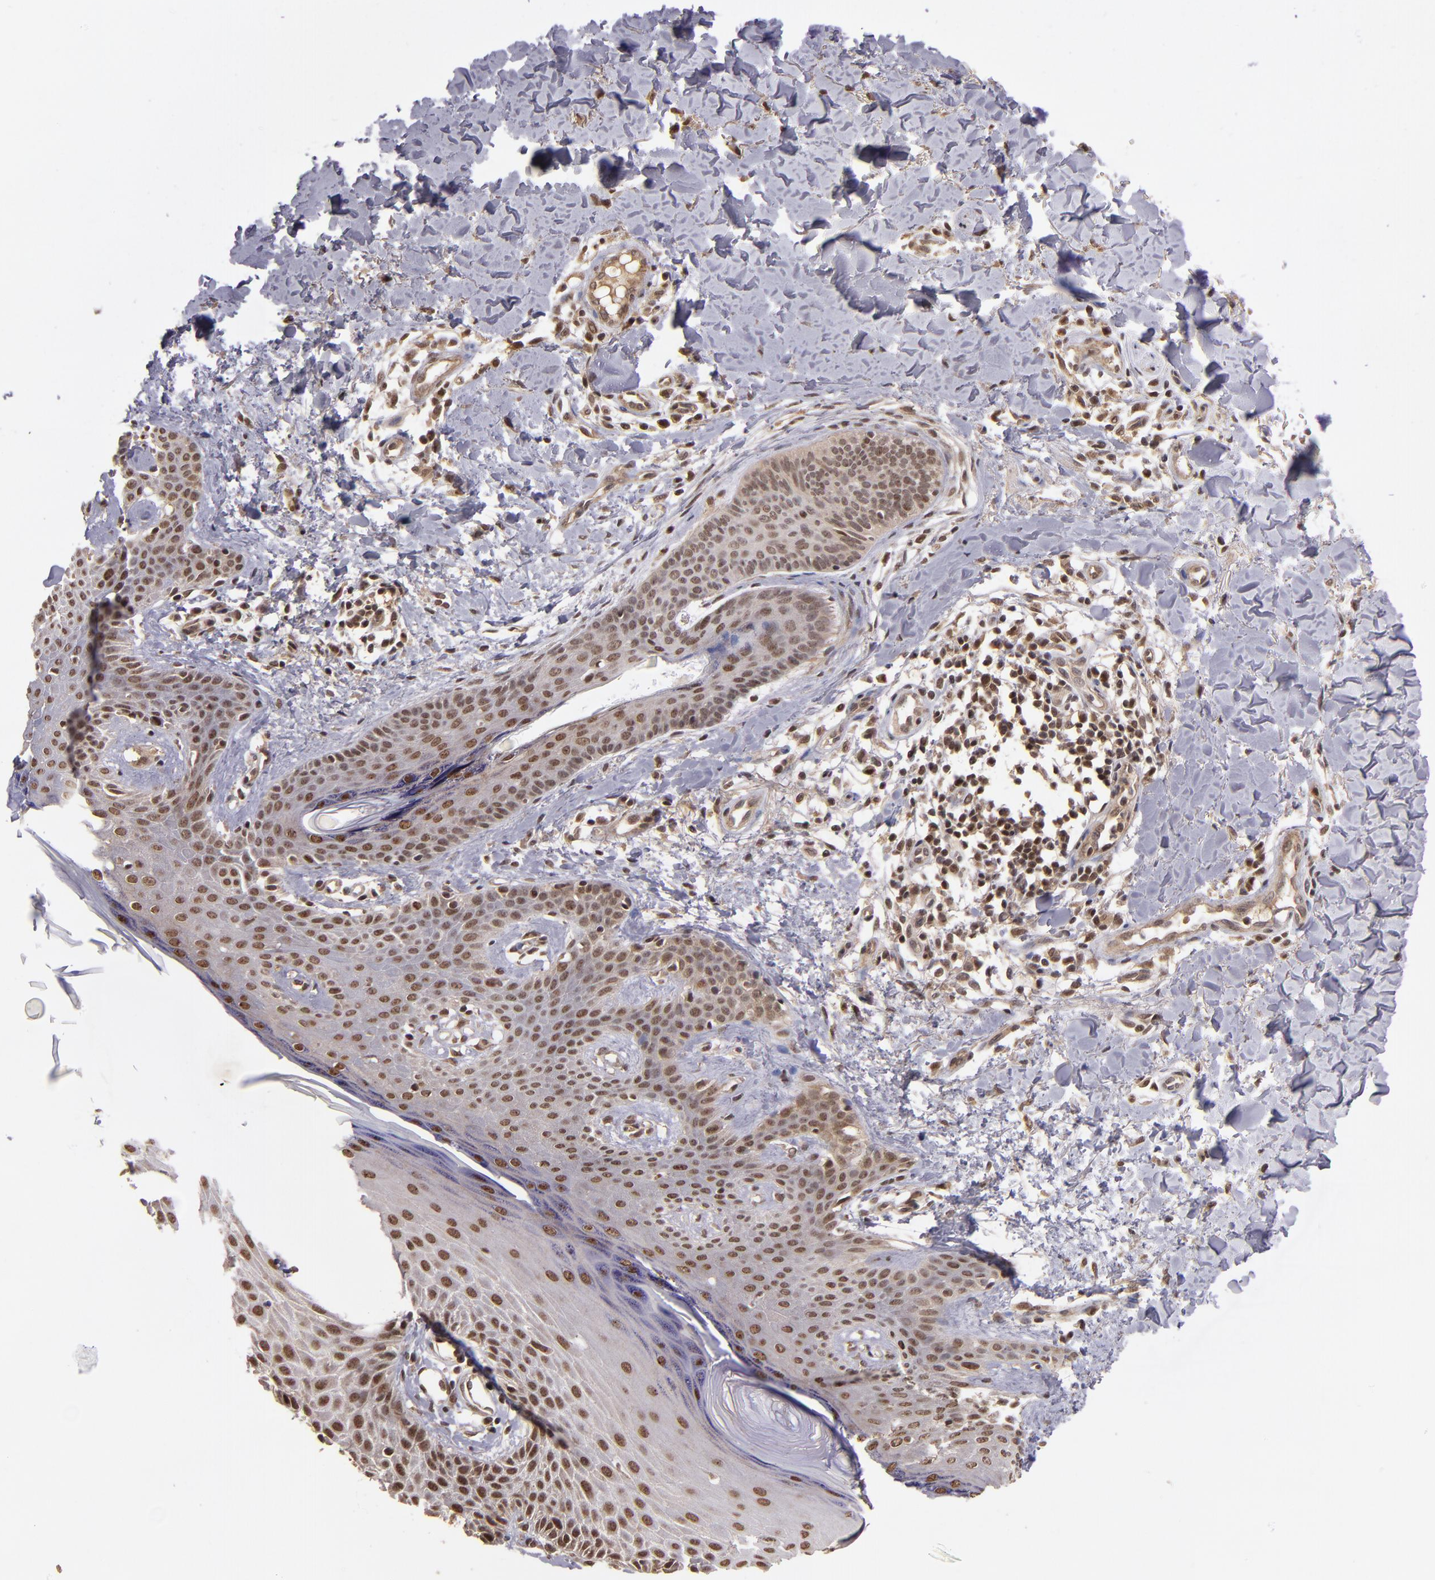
{"staining": {"intensity": "moderate", "quantity": ">75%", "location": "nuclear"}, "tissue": "skin cancer", "cell_type": "Tumor cells", "image_type": "cancer", "snomed": [{"axis": "morphology", "description": "Basal cell carcinoma"}, {"axis": "topography", "description": "Skin"}], "caption": "Immunohistochemical staining of human skin cancer (basal cell carcinoma) demonstrates moderate nuclear protein staining in approximately >75% of tumor cells.", "gene": "ABHD12B", "patient": {"sex": "male", "age": 67}}